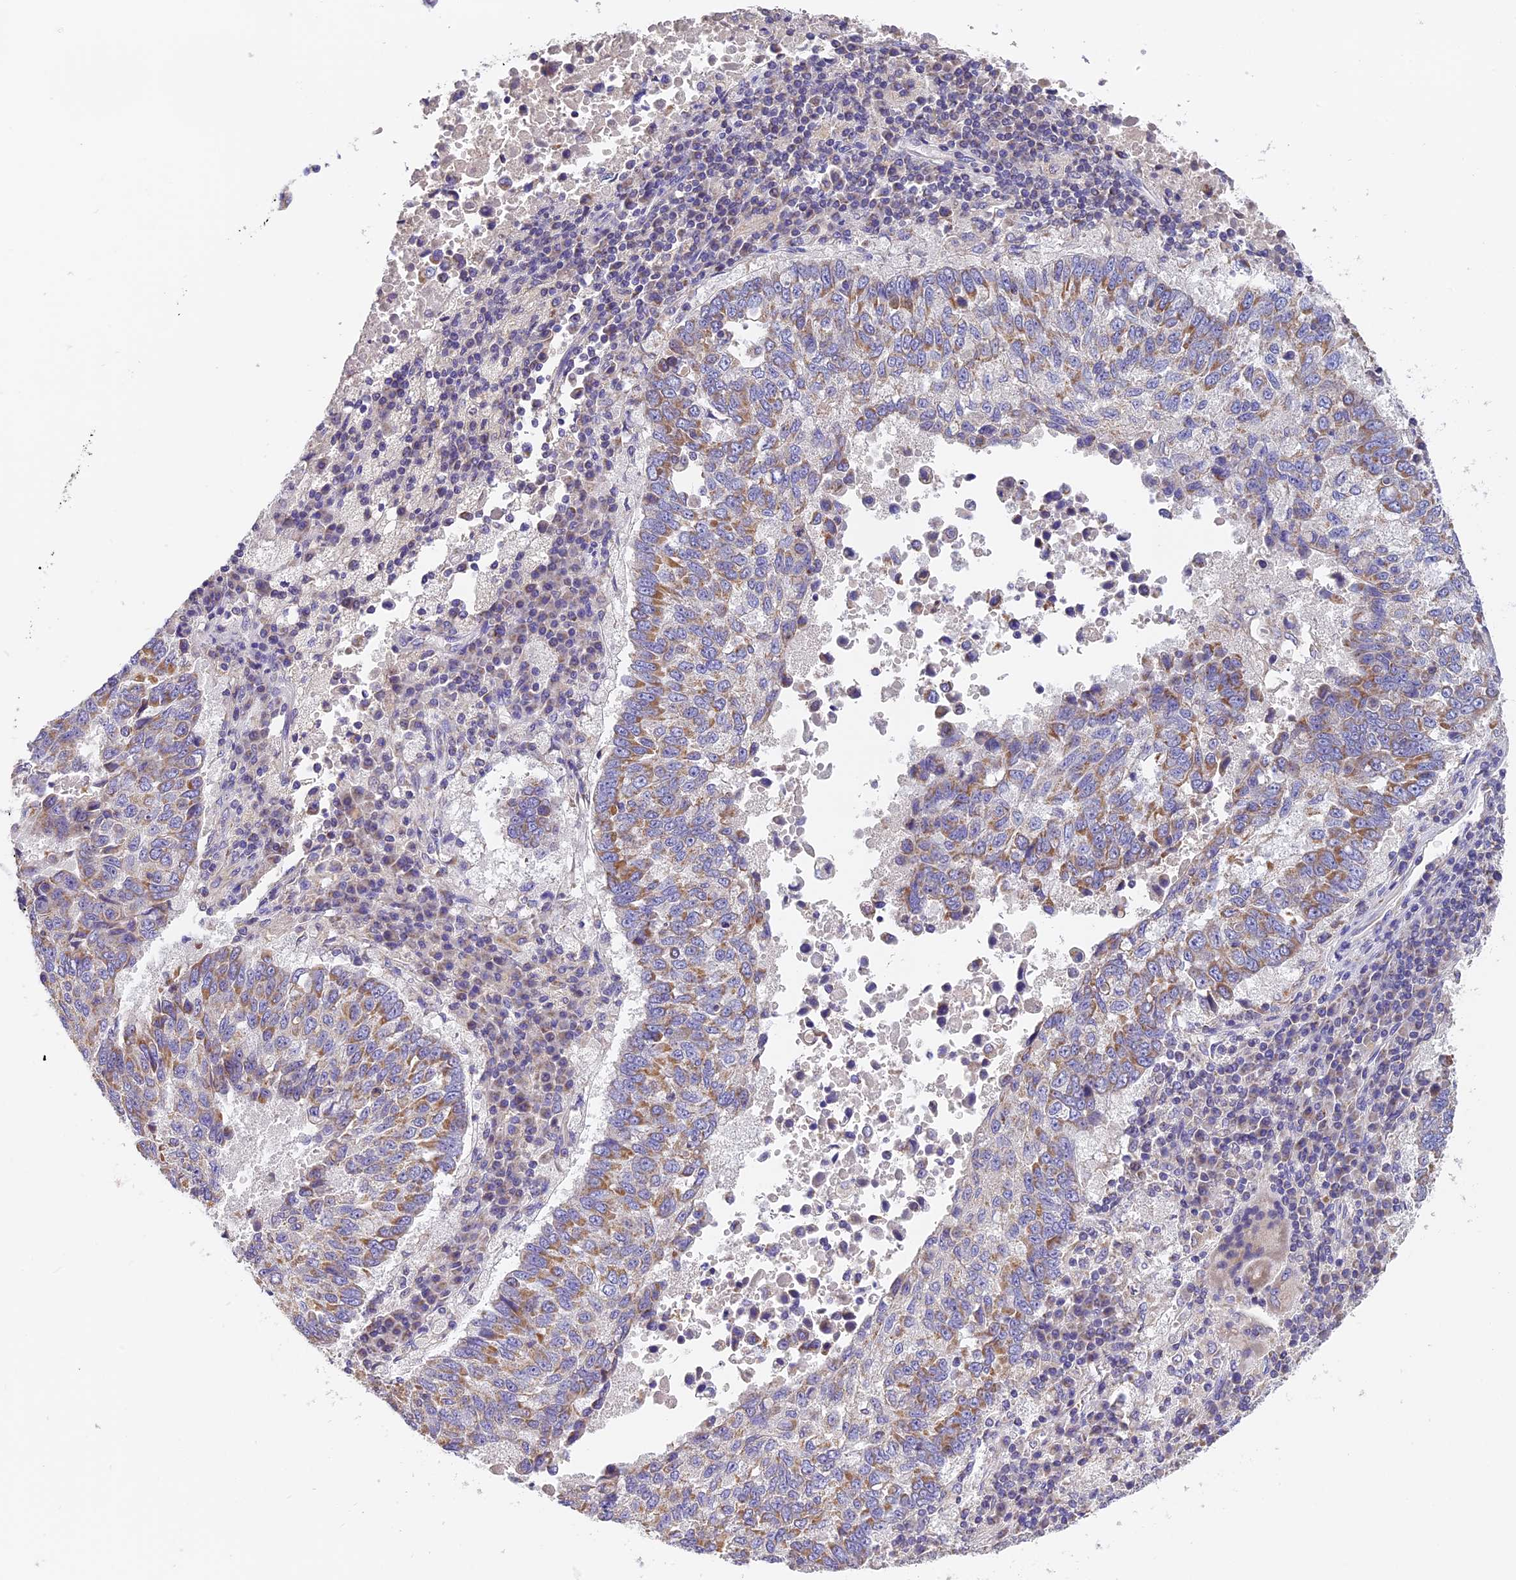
{"staining": {"intensity": "moderate", "quantity": "25%-75%", "location": "cytoplasmic/membranous"}, "tissue": "lung cancer", "cell_type": "Tumor cells", "image_type": "cancer", "snomed": [{"axis": "morphology", "description": "Squamous cell carcinoma, NOS"}, {"axis": "topography", "description": "Lung"}], "caption": "This micrograph reveals lung squamous cell carcinoma stained with IHC to label a protein in brown. The cytoplasmic/membranous of tumor cells show moderate positivity for the protein. Nuclei are counter-stained blue.", "gene": "MGME1", "patient": {"sex": "male", "age": 73}}